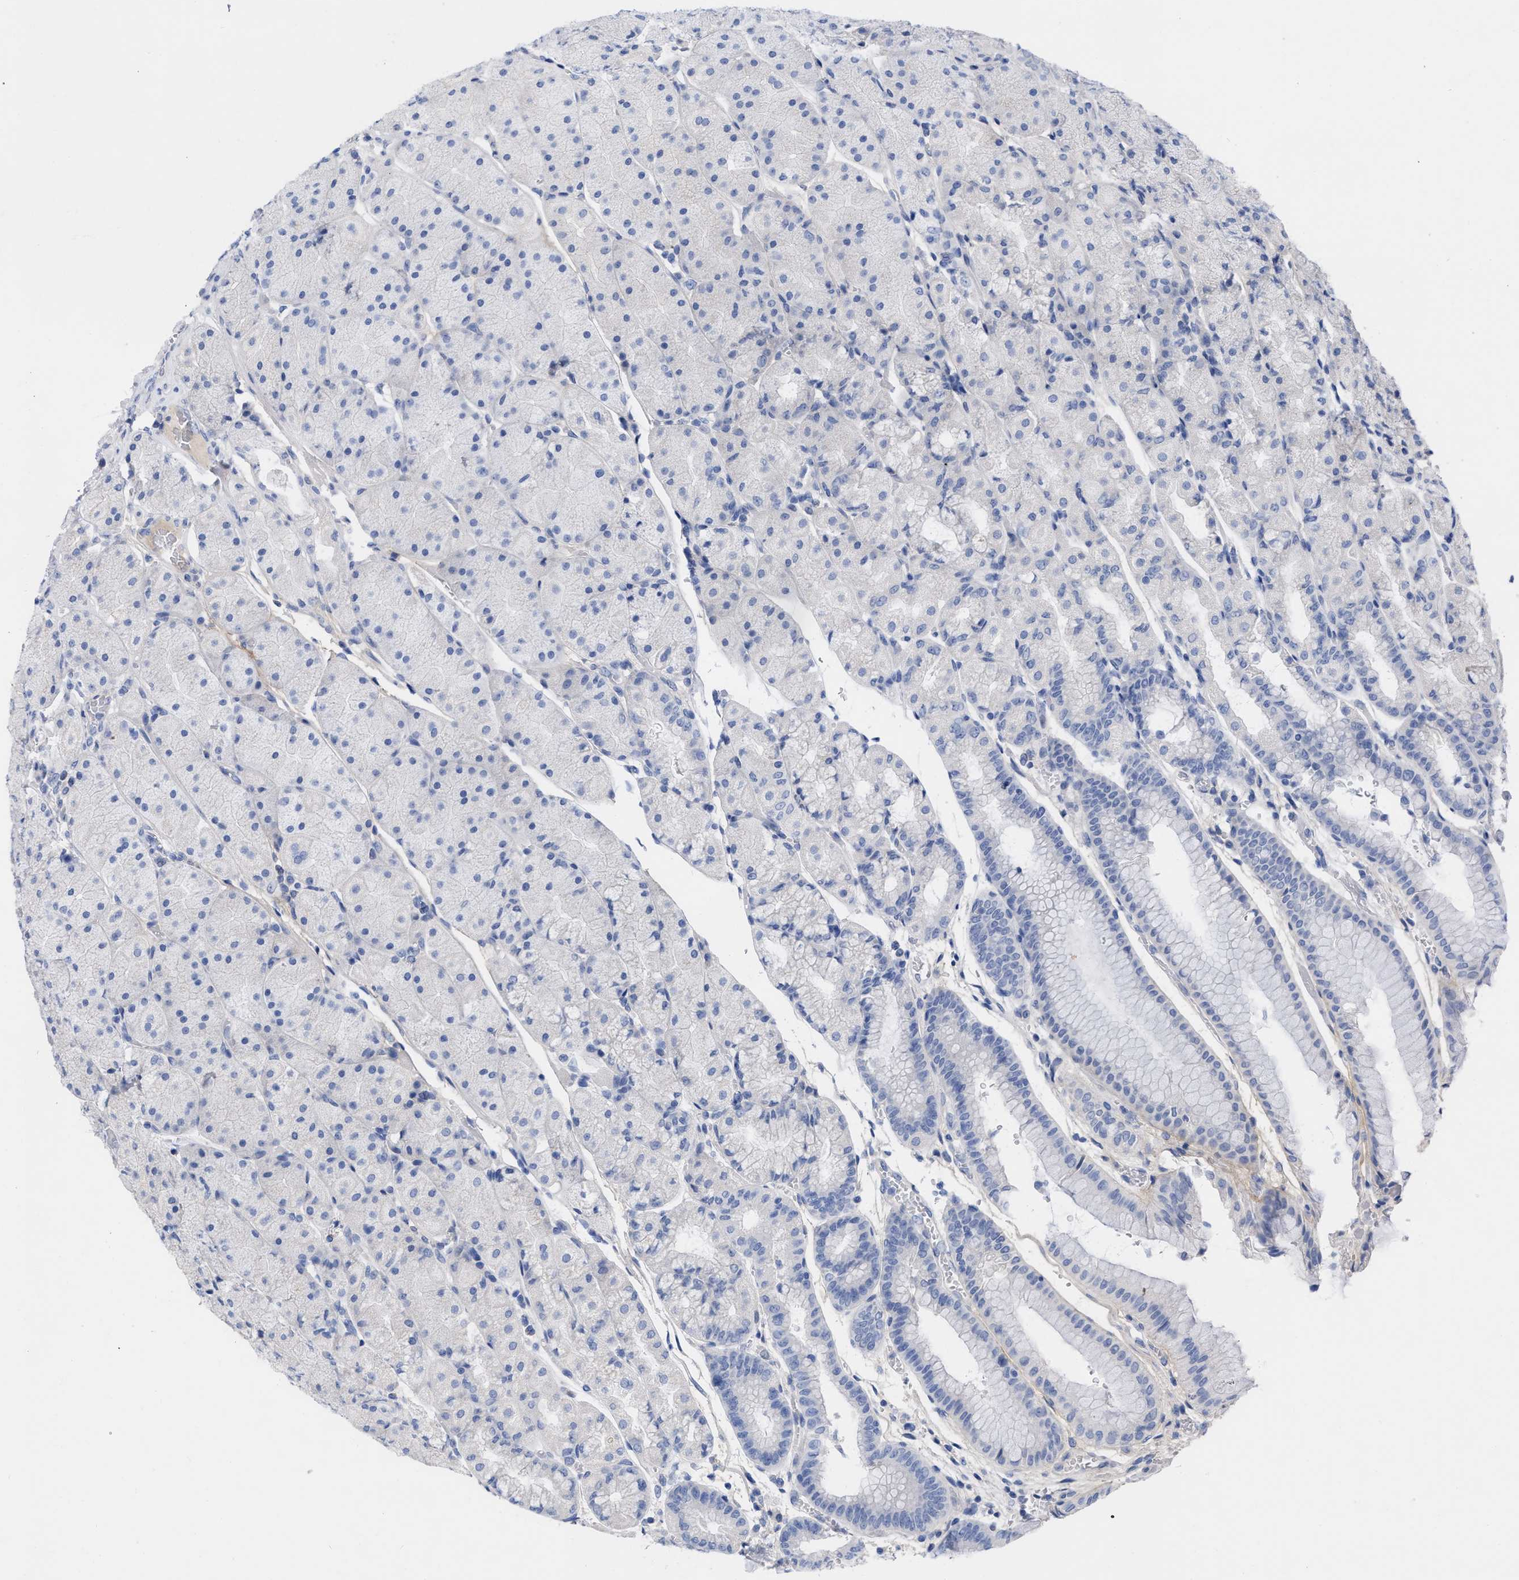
{"staining": {"intensity": "negative", "quantity": "none", "location": "none"}, "tissue": "stomach", "cell_type": "Glandular cells", "image_type": "normal", "snomed": [{"axis": "morphology", "description": "Normal tissue, NOS"}, {"axis": "morphology", "description": "Carcinoid, malignant, NOS"}, {"axis": "topography", "description": "Stomach, upper"}], "caption": "Stomach stained for a protein using immunohistochemistry (IHC) exhibits no staining glandular cells.", "gene": "HAPLN1", "patient": {"sex": "male", "age": 39}}